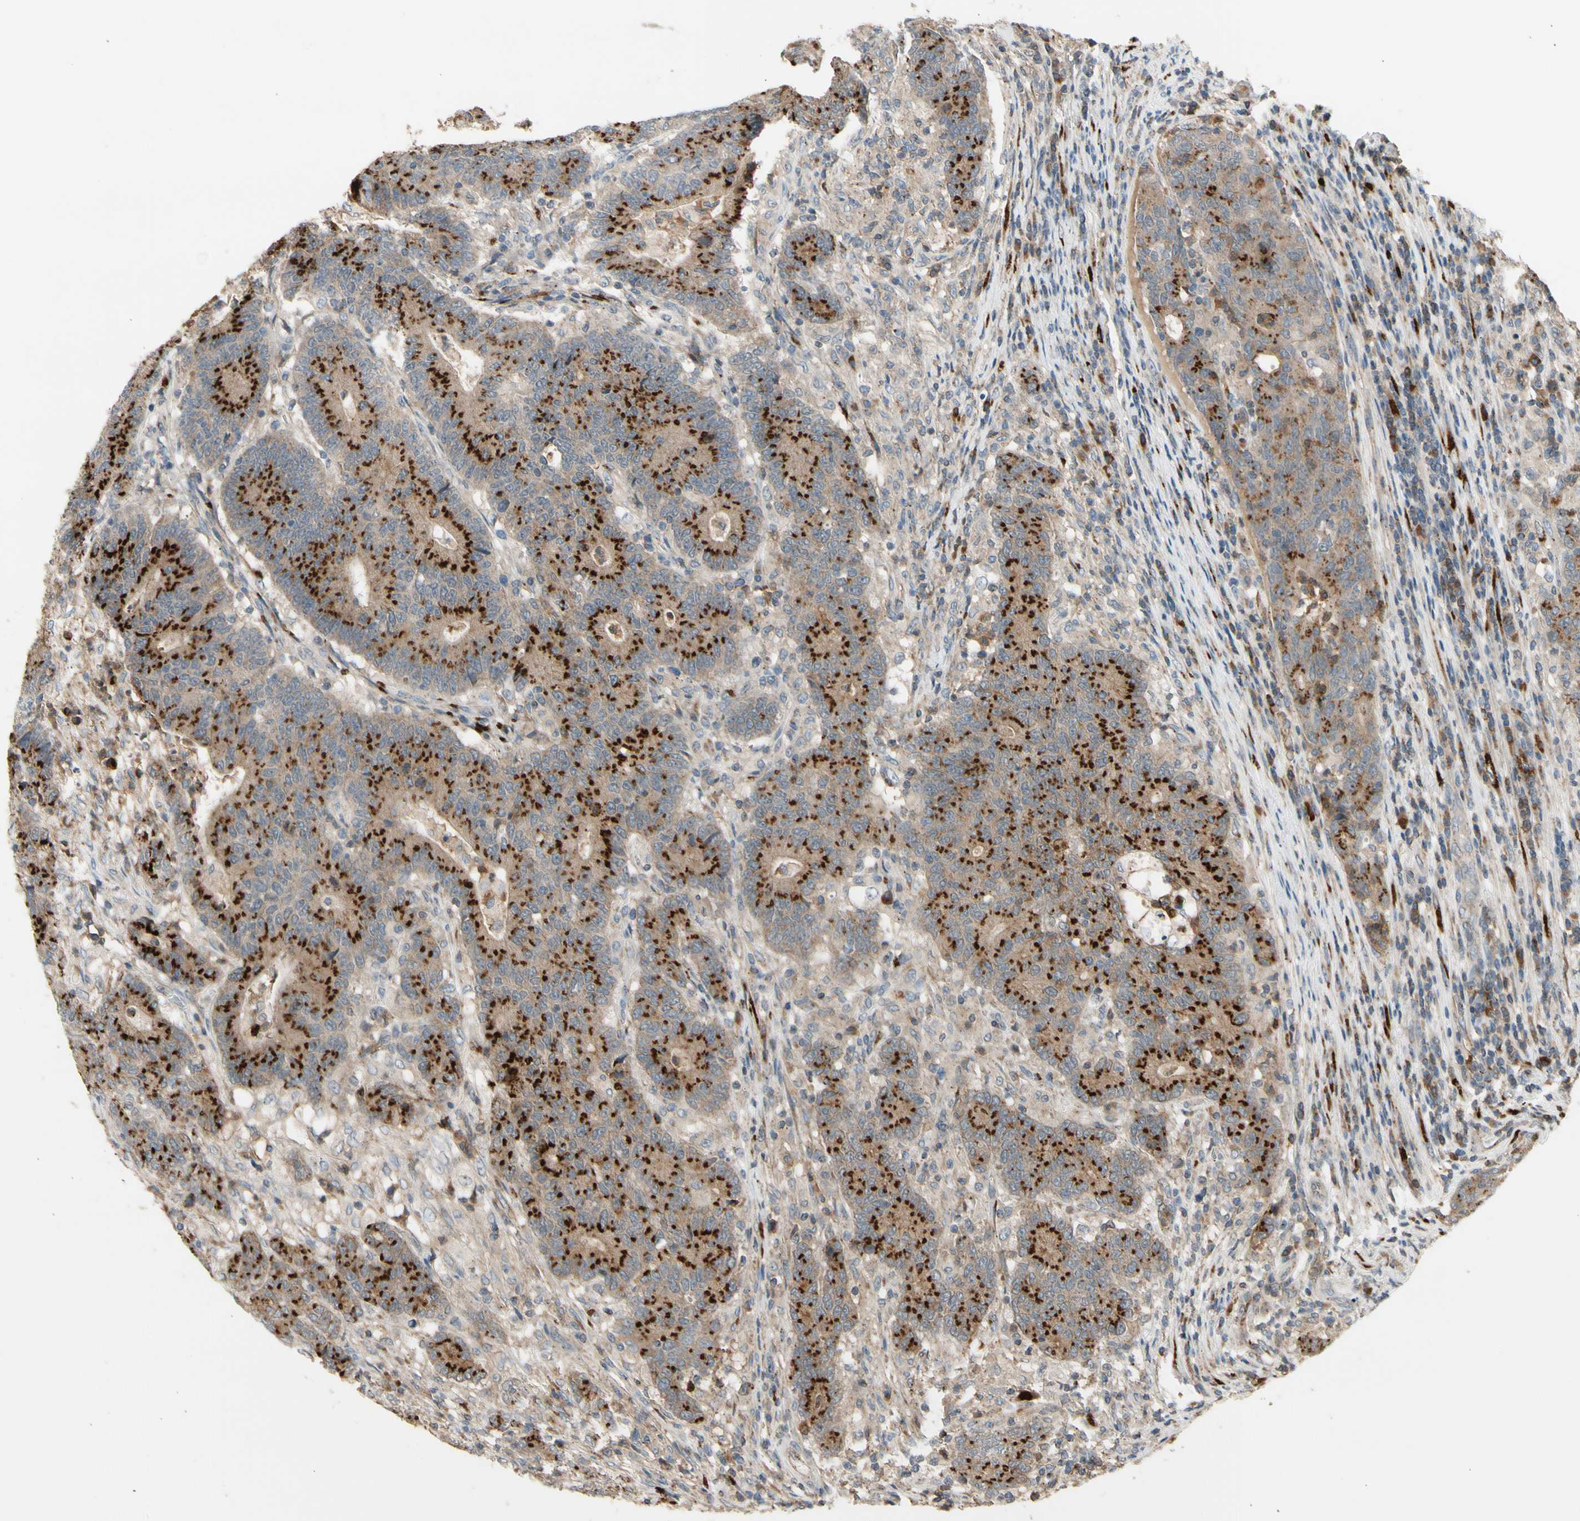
{"staining": {"intensity": "strong", "quantity": ">75%", "location": "cytoplasmic/membranous"}, "tissue": "colorectal cancer", "cell_type": "Tumor cells", "image_type": "cancer", "snomed": [{"axis": "morphology", "description": "Normal tissue, NOS"}, {"axis": "morphology", "description": "Adenocarcinoma, NOS"}, {"axis": "topography", "description": "Colon"}], "caption": "DAB immunohistochemical staining of colorectal cancer shows strong cytoplasmic/membranous protein expression in approximately >75% of tumor cells. (brown staining indicates protein expression, while blue staining denotes nuclei).", "gene": "GALNT5", "patient": {"sex": "female", "age": 75}}